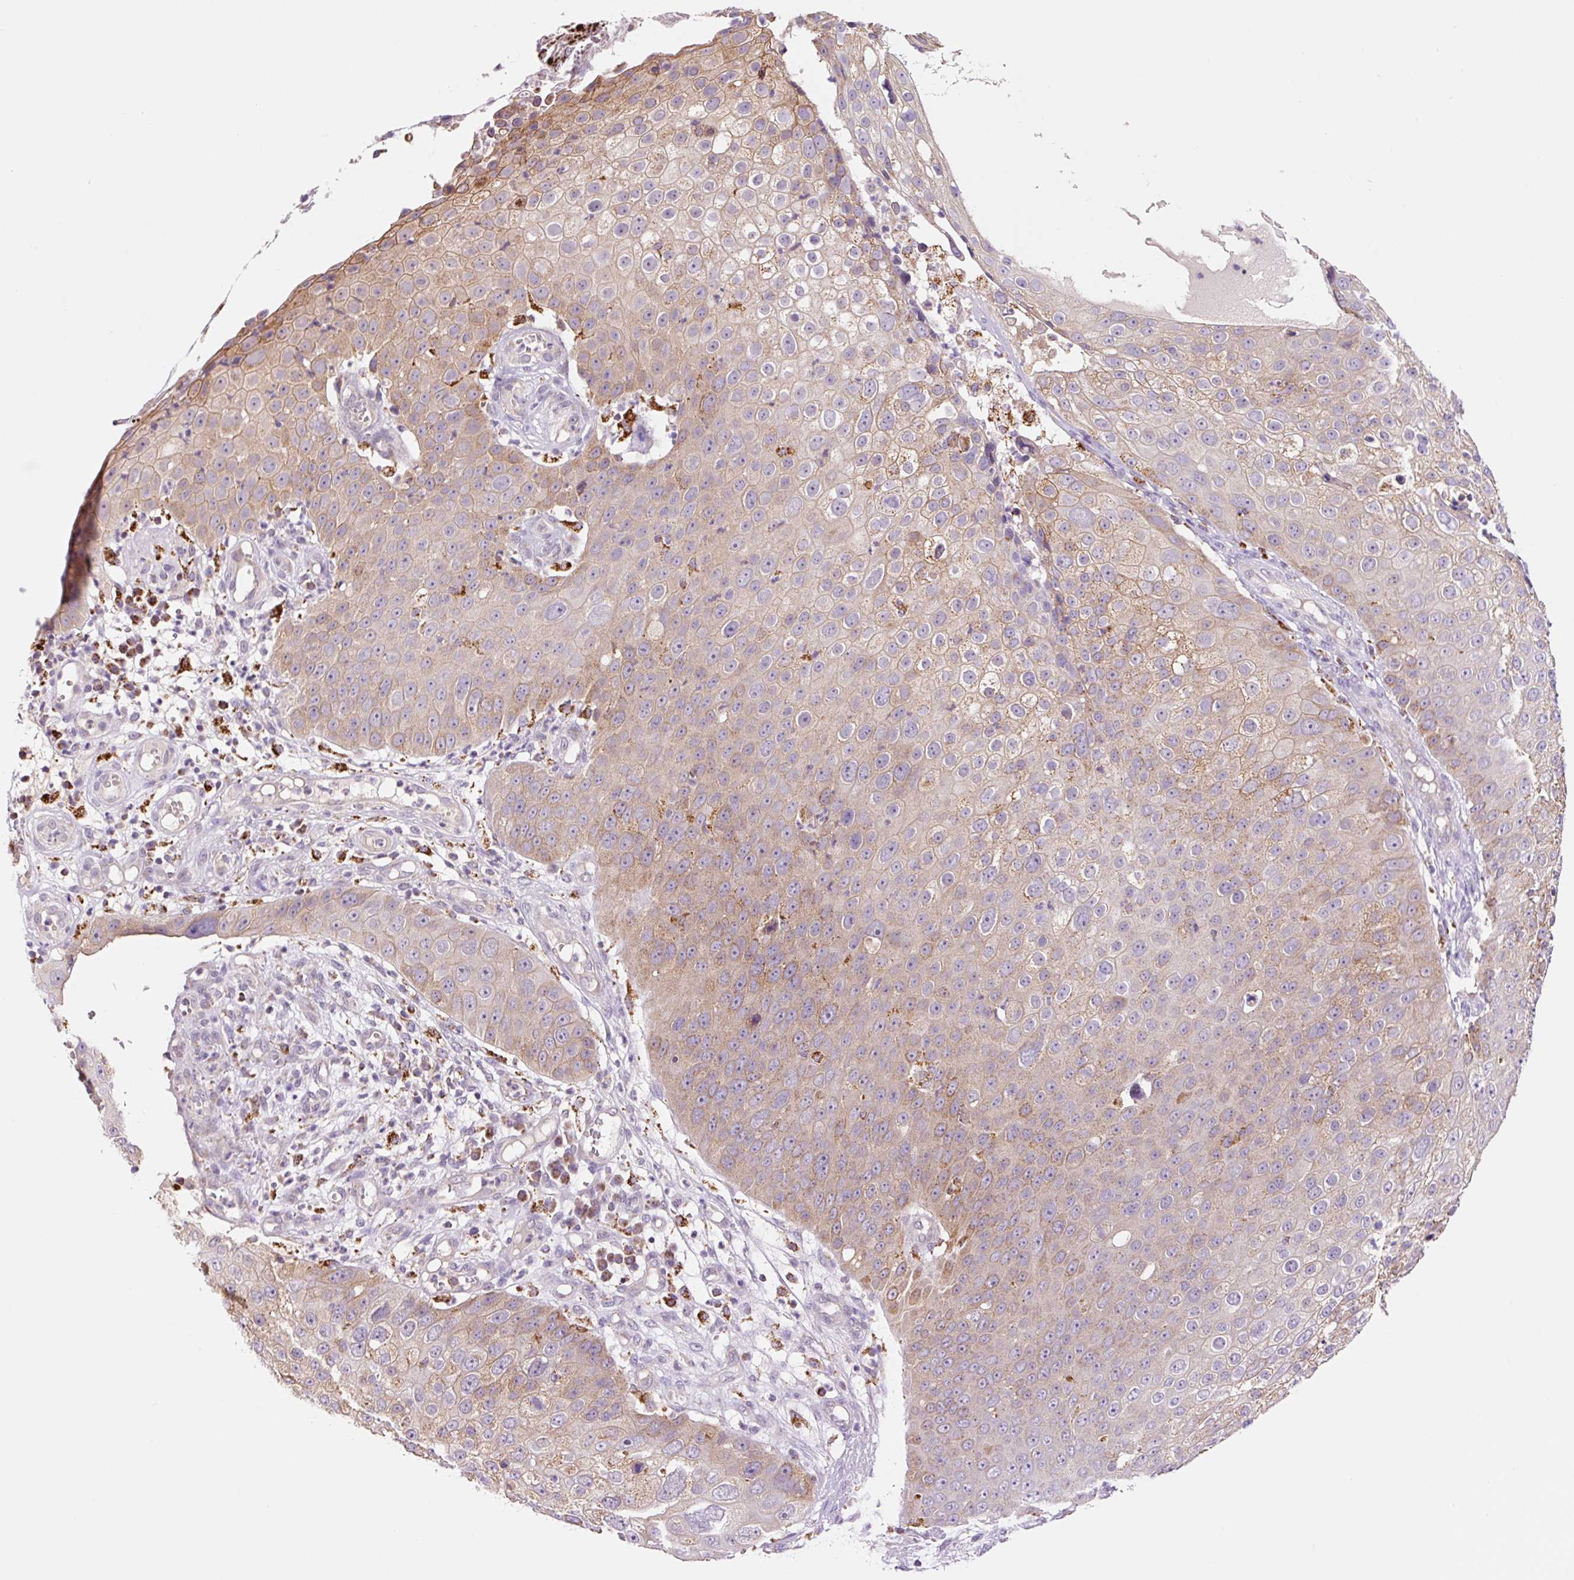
{"staining": {"intensity": "weak", "quantity": "25%-75%", "location": "cytoplasmic/membranous"}, "tissue": "skin cancer", "cell_type": "Tumor cells", "image_type": "cancer", "snomed": [{"axis": "morphology", "description": "Squamous cell carcinoma, NOS"}, {"axis": "topography", "description": "Skin"}], "caption": "An image showing weak cytoplasmic/membranous expression in approximately 25%-75% of tumor cells in skin cancer (squamous cell carcinoma), as visualized by brown immunohistochemical staining.", "gene": "PCK2", "patient": {"sex": "male", "age": 71}}